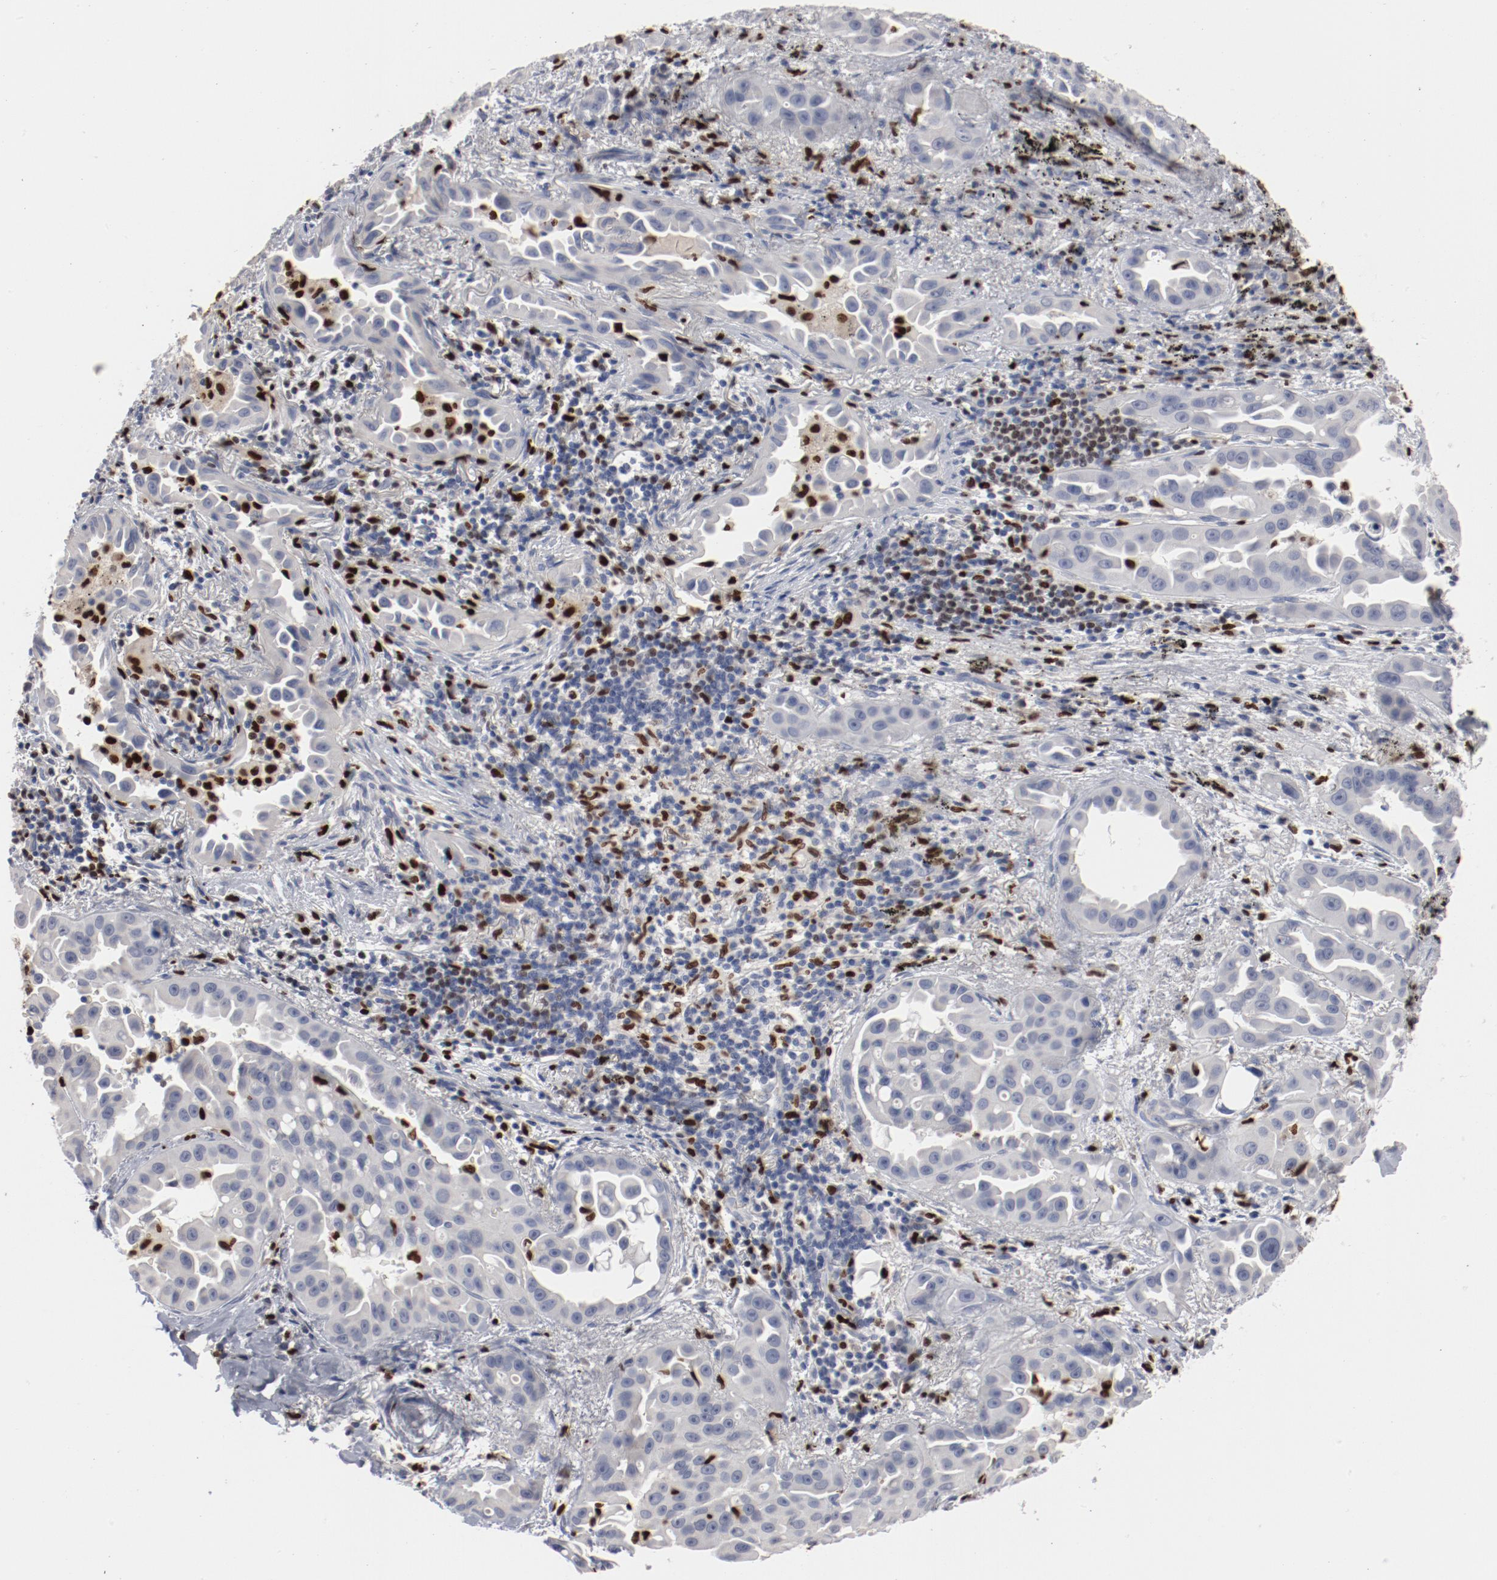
{"staining": {"intensity": "negative", "quantity": "none", "location": "none"}, "tissue": "lung cancer", "cell_type": "Tumor cells", "image_type": "cancer", "snomed": [{"axis": "morphology", "description": "Normal tissue, NOS"}, {"axis": "morphology", "description": "Adenocarcinoma, NOS"}, {"axis": "topography", "description": "Bronchus"}], "caption": "DAB immunohistochemical staining of lung cancer (adenocarcinoma) displays no significant expression in tumor cells.", "gene": "SPI1", "patient": {"sex": "male", "age": 68}}